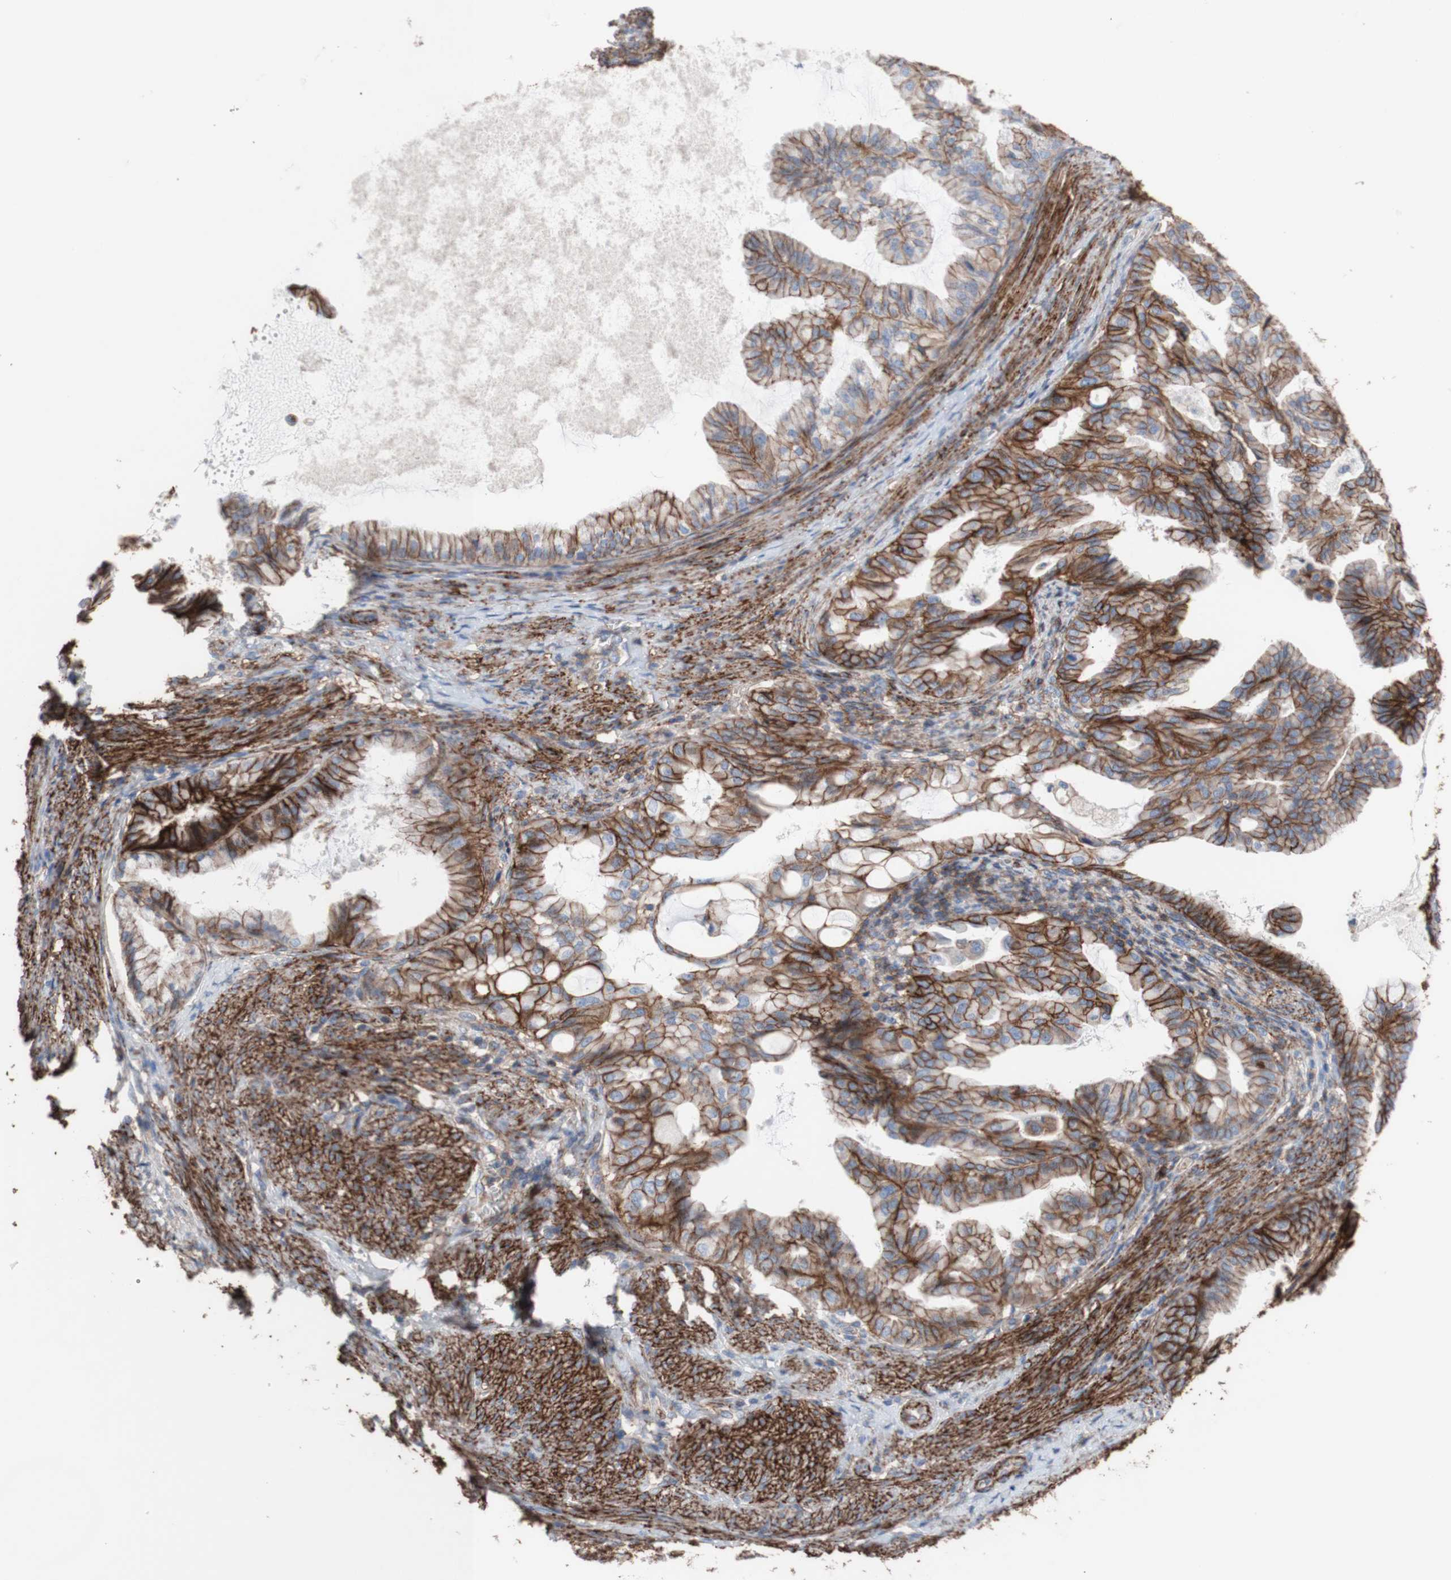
{"staining": {"intensity": "strong", "quantity": ">75%", "location": "cytoplasmic/membranous"}, "tissue": "endometrial cancer", "cell_type": "Tumor cells", "image_type": "cancer", "snomed": [{"axis": "morphology", "description": "Adenocarcinoma, NOS"}, {"axis": "topography", "description": "Endometrium"}], "caption": "Endometrial cancer (adenocarcinoma) stained for a protein exhibits strong cytoplasmic/membranous positivity in tumor cells.", "gene": "ATP2A3", "patient": {"sex": "female", "age": 86}}